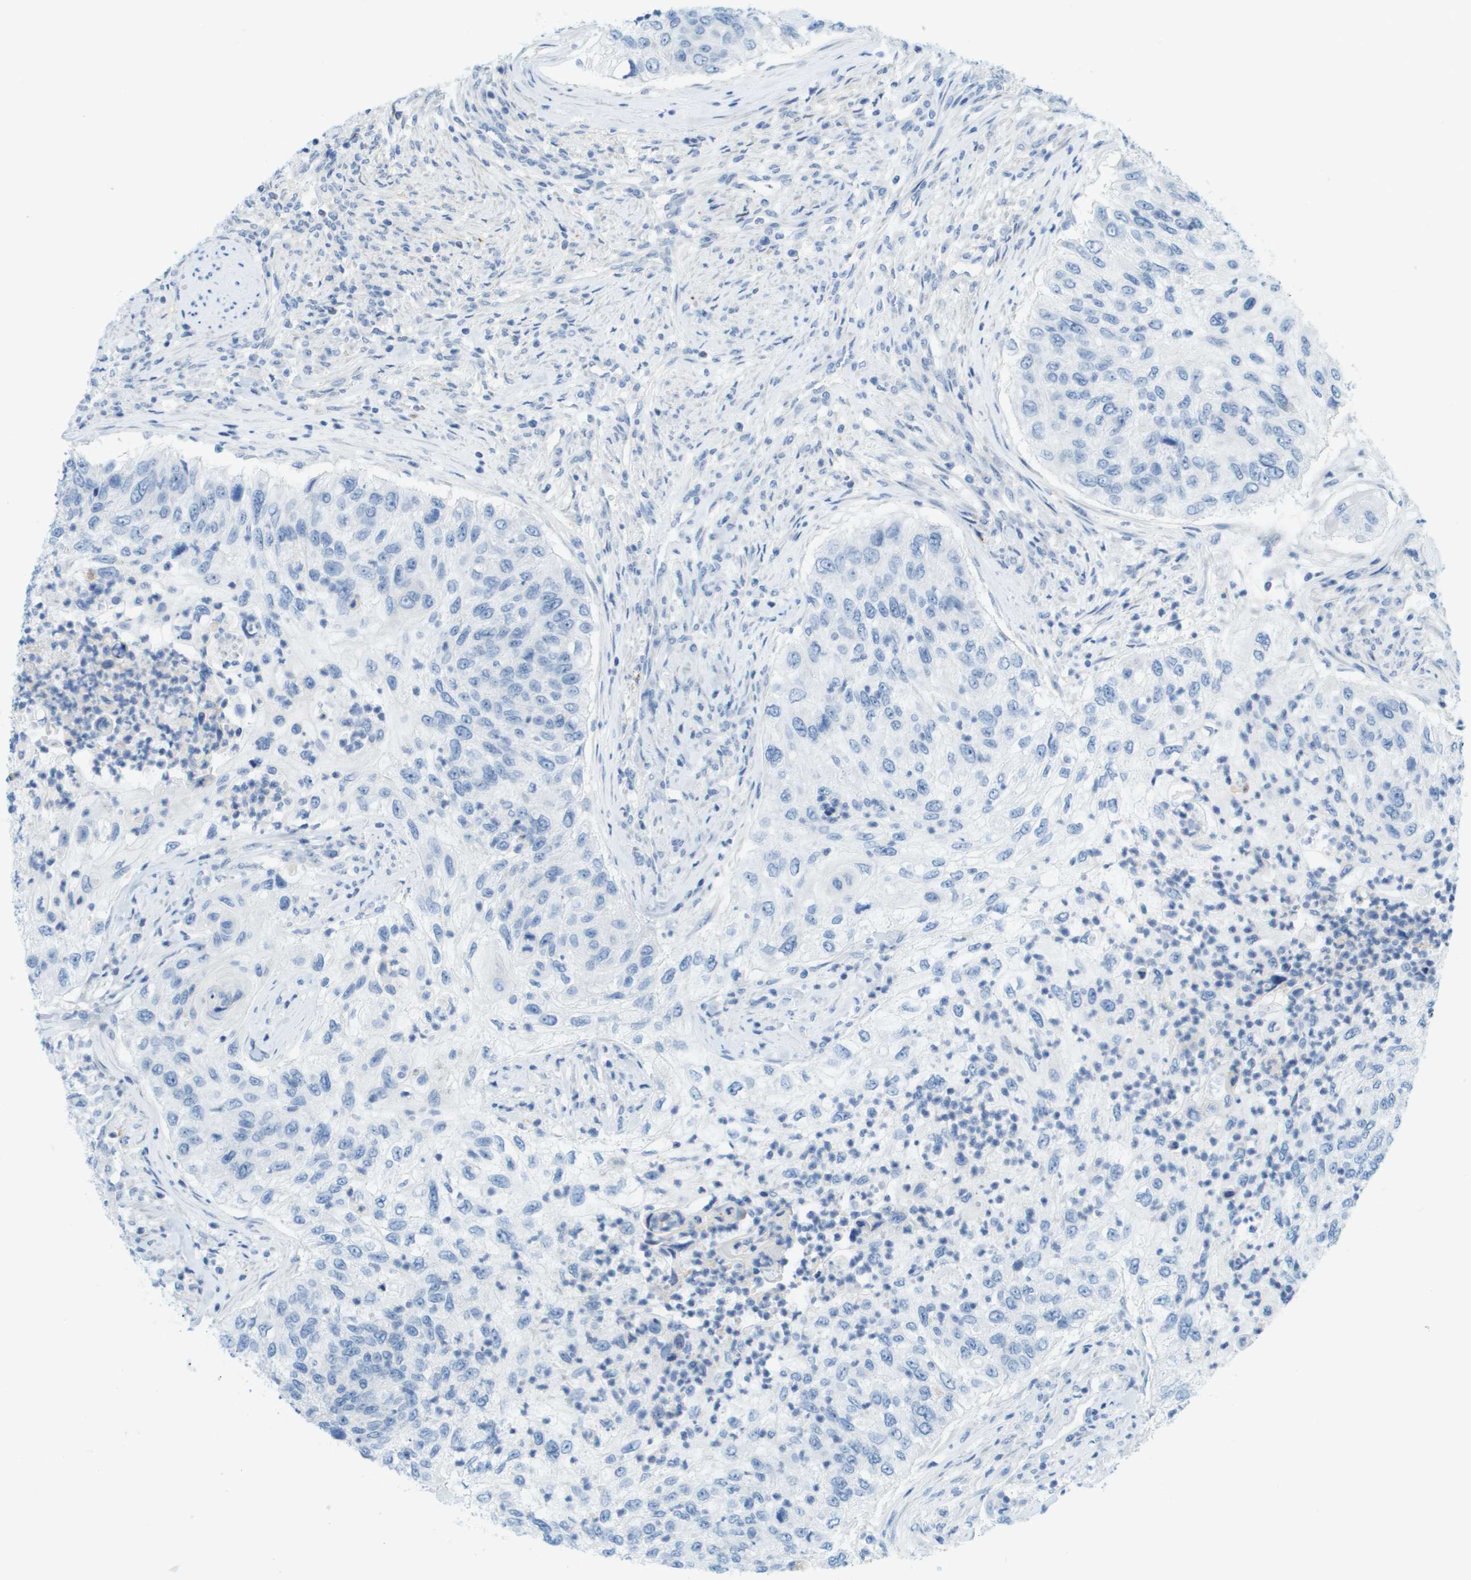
{"staining": {"intensity": "negative", "quantity": "none", "location": "none"}, "tissue": "urothelial cancer", "cell_type": "Tumor cells", "image_type": "cancer", "snomed": [{"axis": "morphology", "description": "Urothelial carcinoma, High grade"}, {"axis": "topography", "description": "Urinary bladder"}], "caption": "High power microscopy micrograph of an immunohistochemistry histopathology image of urothelial cancer, revealing no significant expression in tumor cells.", "gene": "CUL9", "patient": {"sex": "female", "age": 60}}